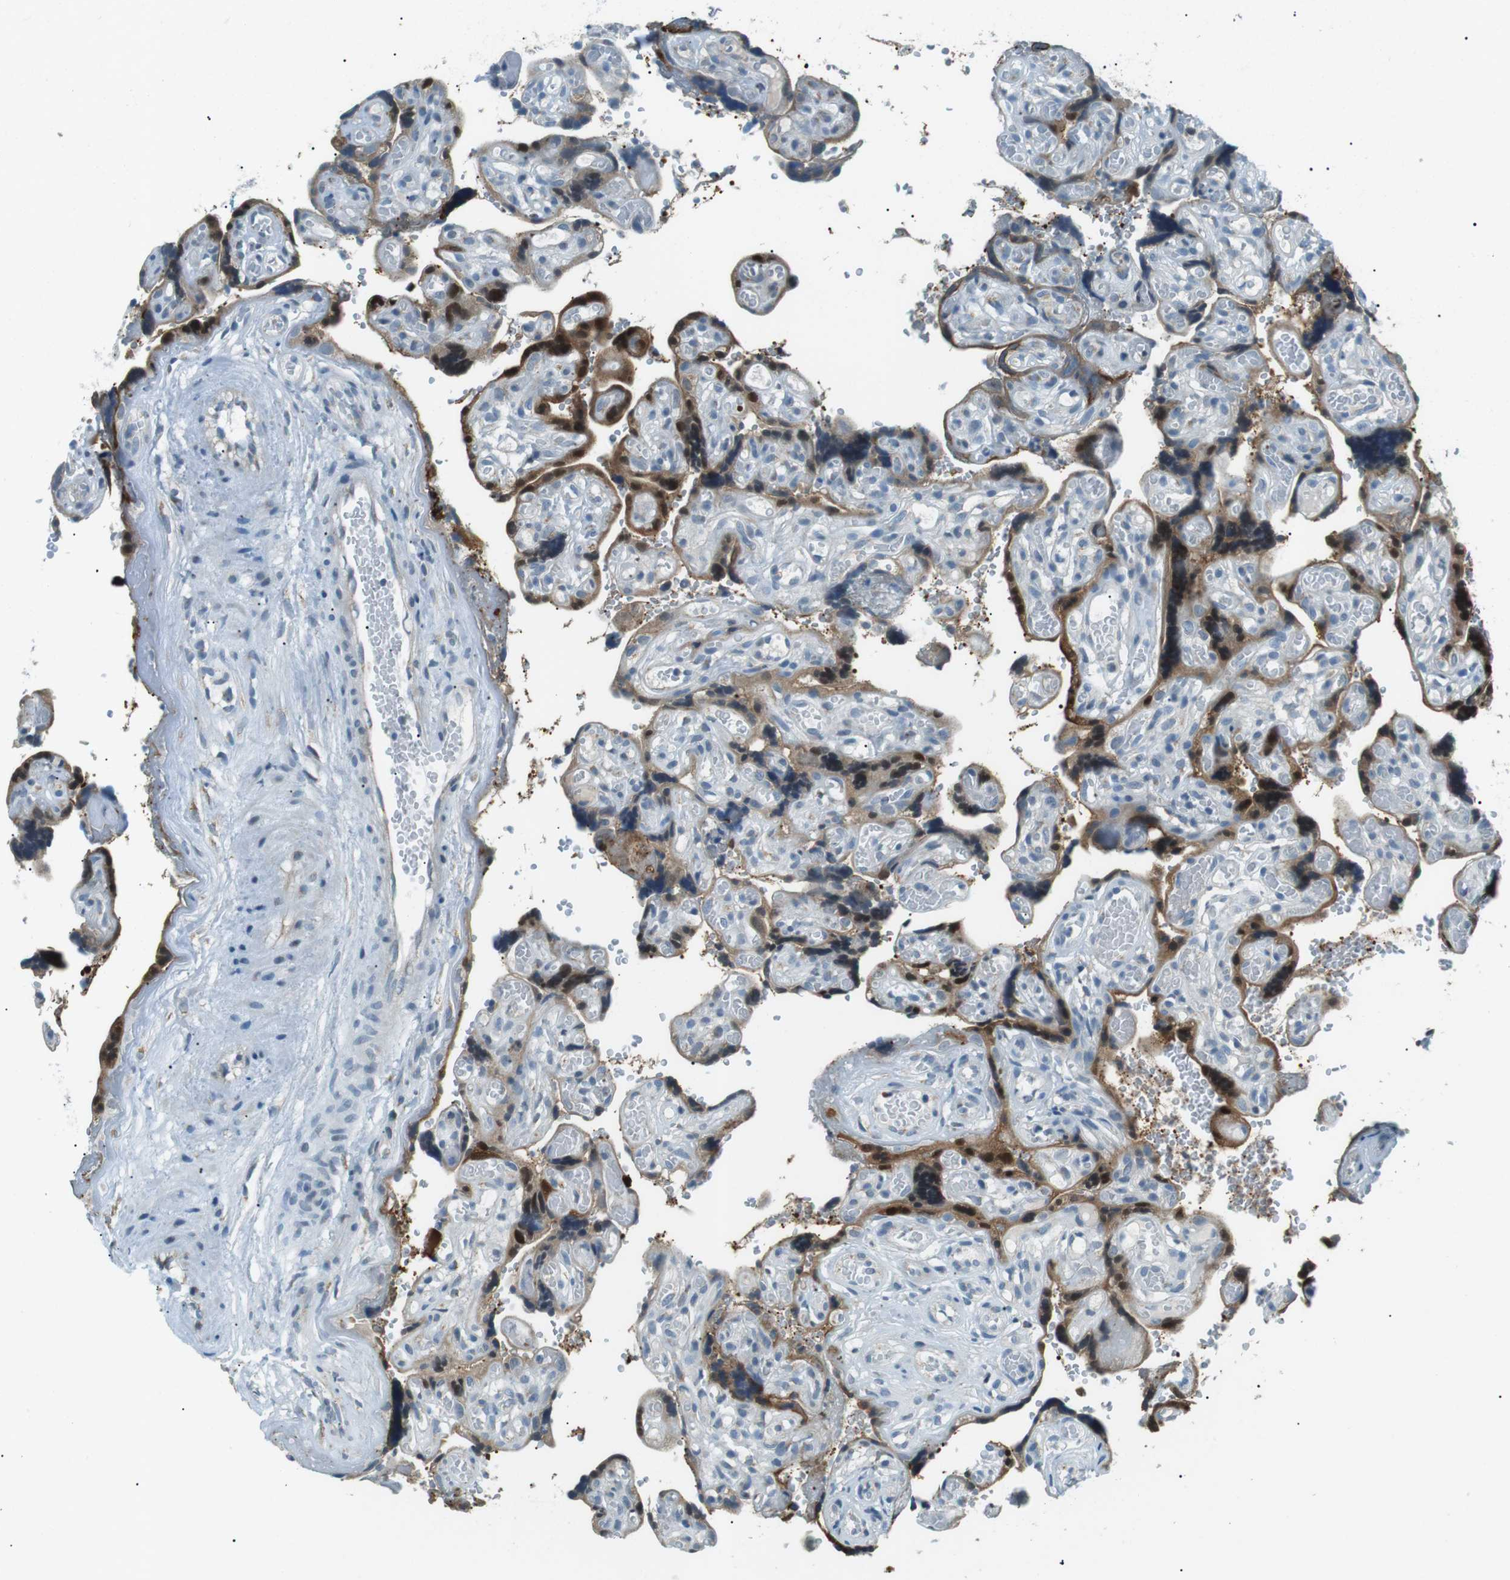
{"staining": {"intensity": "moderate", "quantity": "25%-75%", "location": "cytoplasmic/membranous"}, "tissue": "placenta", "cell_type": "Decidual cells", "image_type": "normal", "snomed": [{"axis": "morphology", "description": "Normal tissue, NOS"}, {"axis": "topography", "description": "Placenta"}], "caption": "DAB (3,3'-diaminobenzidine) immunohistochemical staining of benign human placenta displays moderate cytoplasmic/membranous protein staining in approximately 25%-75% of decidual cells. (DAB (3,3'-diaminobenzidine) IHC, brown staining for protein, blue staining for nuclei).", "gene": "ENSG00000289724", "patient": {"sex": "female", "age": 30}}